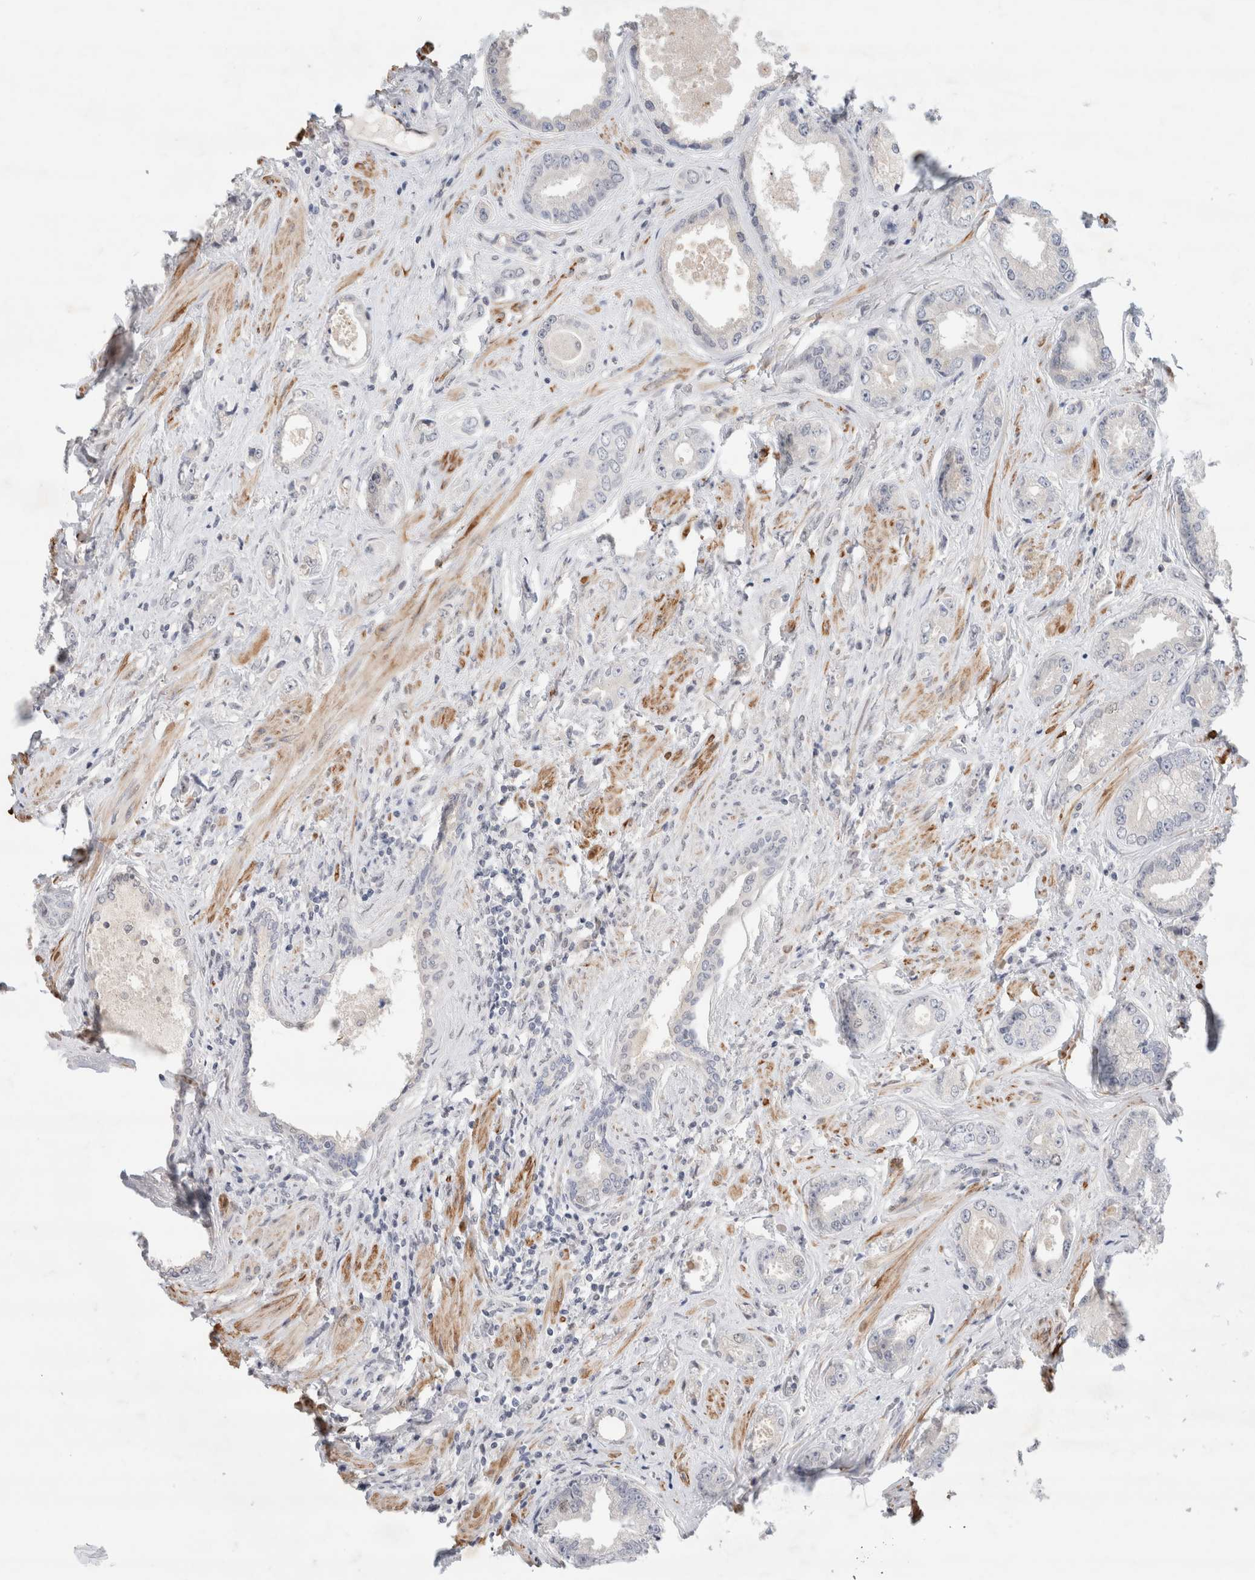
{"staining": {"intensity": "negative", "quantity": "none", "location": "none"}, "tissue": "prostate cancer", "cell_type": "Tumor cells", "image_type": "cancer", "snomed": [{"axis": "morphology", "description": "Adenocarcinoma, High grade"}, {"axis": "topography", "description": "Prostate"}], "caption": "High magnification brightfield microscopy of prostate cancer stained with DAB (3,3'-diaminobenzidine) (brown) and counterstained with hematoxylin (blue): tumor cells show no significant positivity. Nuclei are stained in blue.", "gene": "KNL1", "patient": {"sex": "male", "age": 61}}